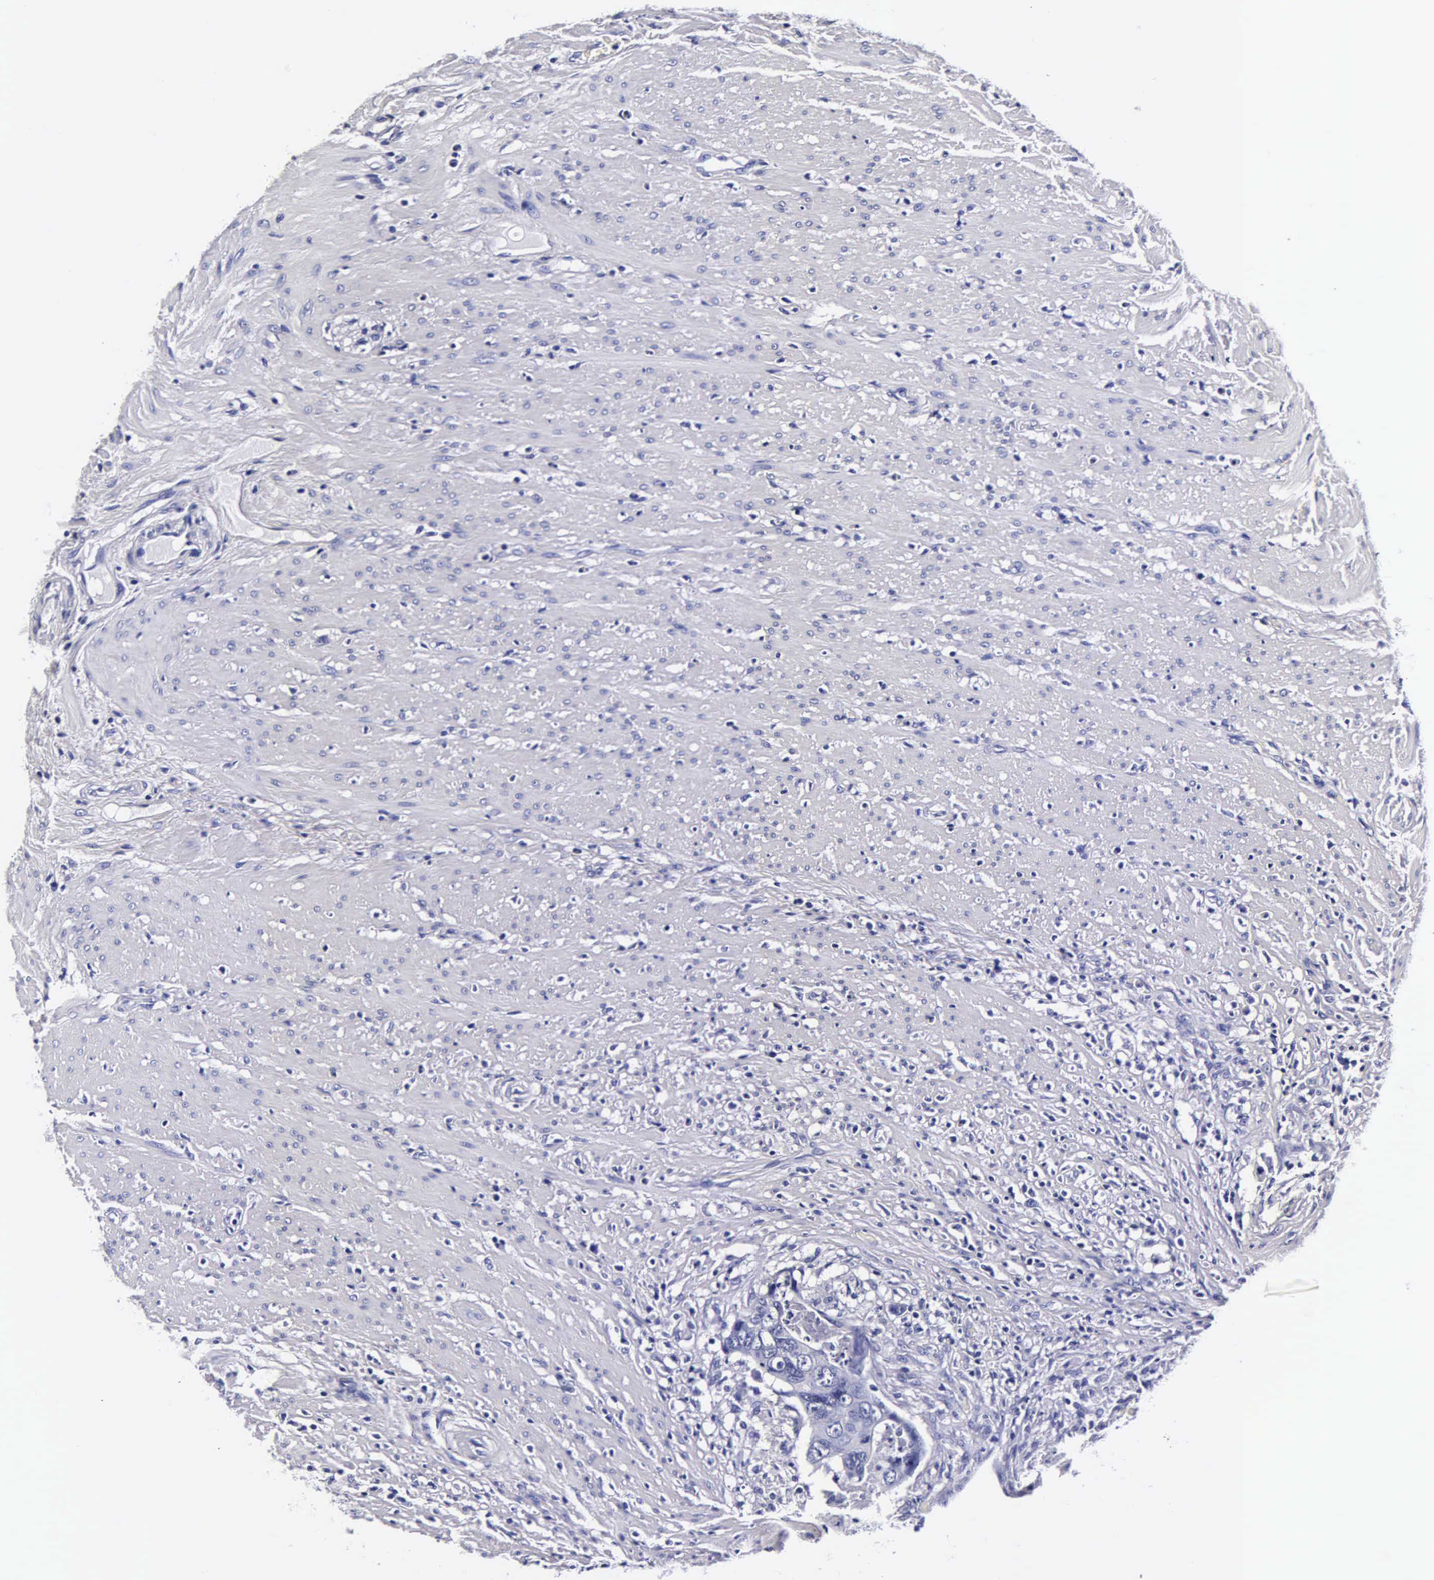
{"staining": {"intensity": "negative", "quantity": "none", "location": "none"}, "tissue": "colorectal cancer", "cell_type": "Tumor cells", "image_type": "cancer", "snomed": [{"axis": "morphology", "description": "Adenocarcinoma, NOS"}, {"axis": "topography", "description": "Rectum"}], "caption": "Human colorectal adenocarcinoma stained for a protein using immunohistochemistry demonstrates no positivity in tumor cells.", "gene": "IAPP", "patient": {"sex": "male", "age": 53}}